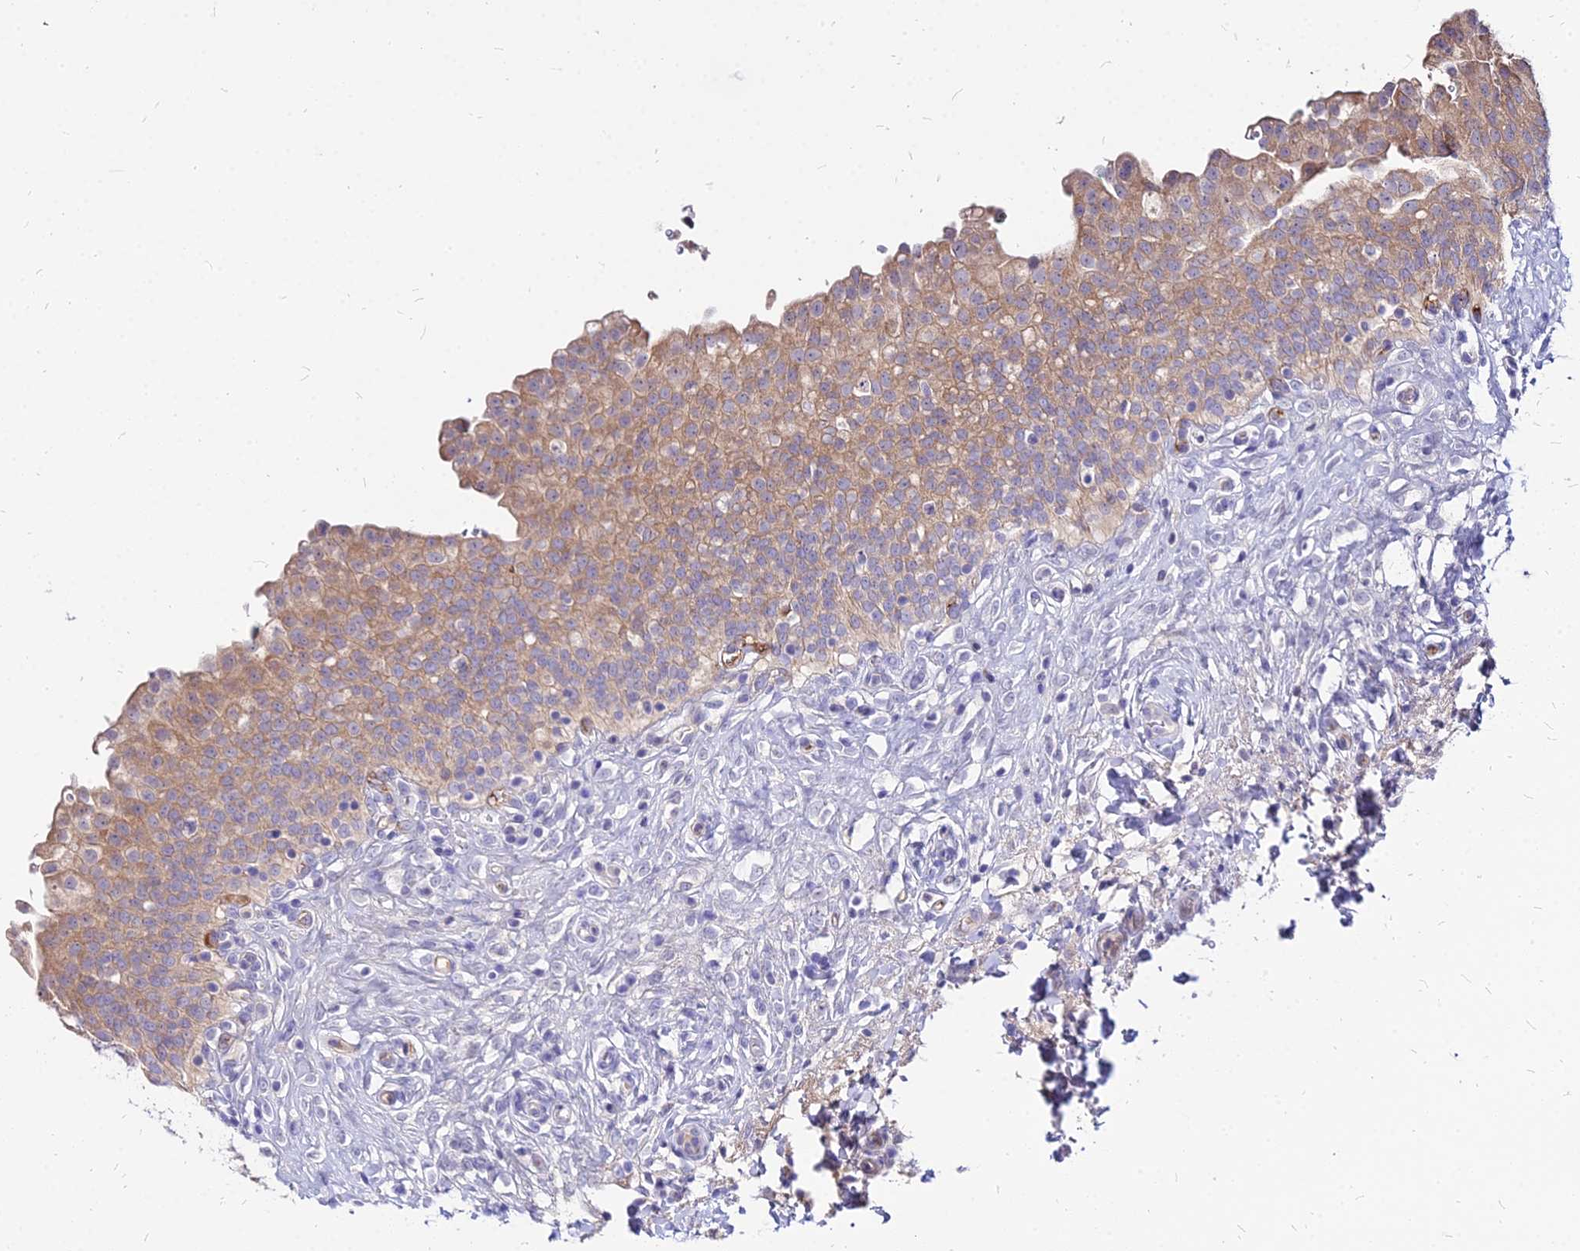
{"staining": {"intensity": "moderate", "quantity": ">75%", "location": "cytoplasmic/membranous"}, "tissue": "urinary bladder", "cell_type": "Urothelial cells", "image_type": "normal", "snomed": [{"axis": "morphology", "description": "Urothelial carcinoma, High grade"}, {"axis": "topography", "description": "Urinary bladder"}], "caption": "Brown immunohistochemical staining in normal human urinary bladder shows moderate cytoplasmic/membranous expression in about >75% of urothelial cells.", "gene": "ACSM6", "patient": {"sex": "male", "age": 46}}